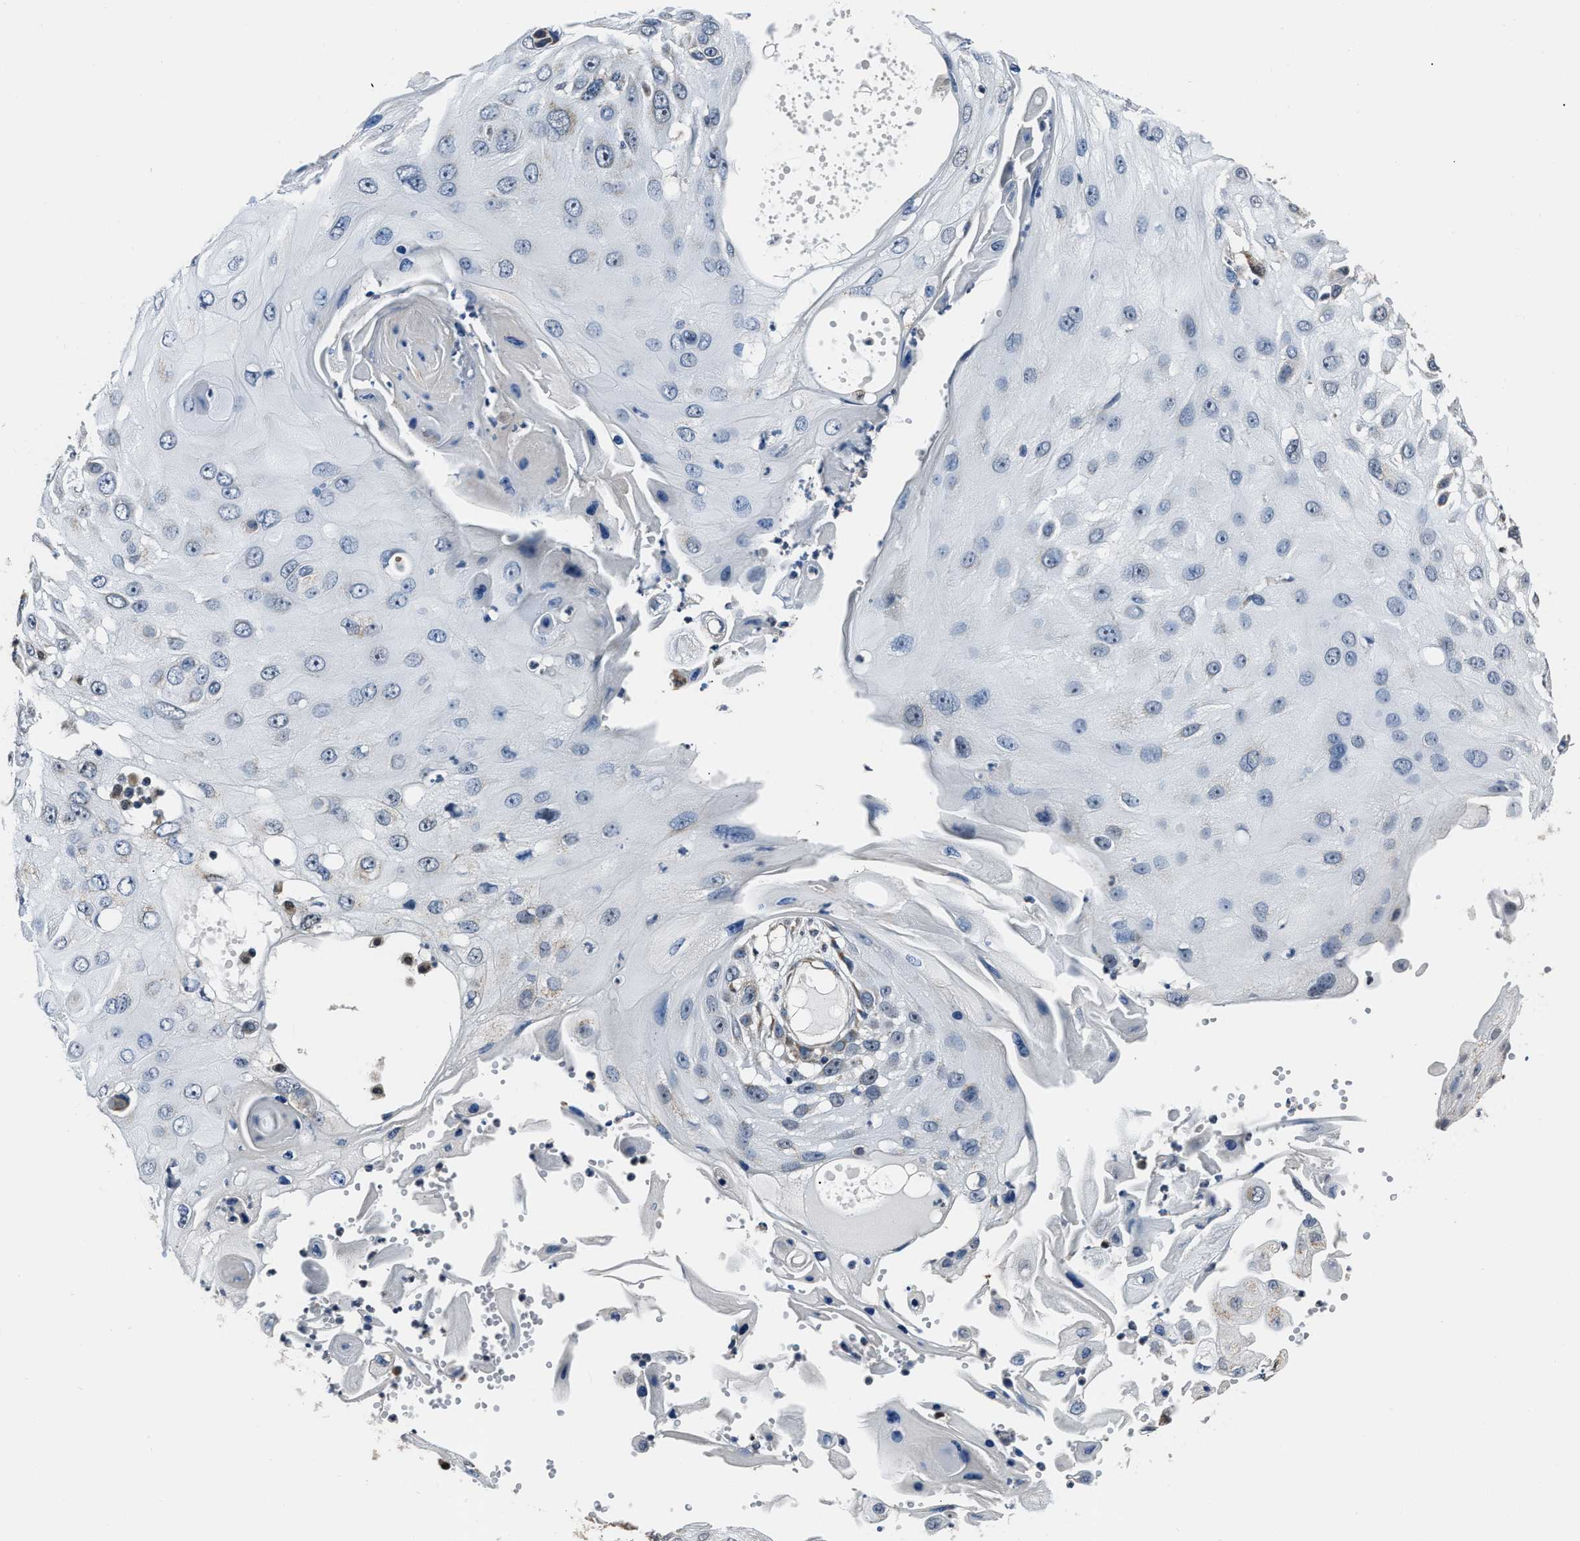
{"staining": {"intensity": "negative", "quantity": "none", "location": "none"}, "tissue": "skin cancer", "cell_type": "Tumor cells", "image_type": "cancer", "snomed": [{"axis": "morphology", "description": "Squamous cell carcinoma, NOS"}, {"axis": "topography", "description": "Skin"}], "caption": "Human skin squamous cell carcinoma stained for a protein using IHC shows no expression in tumor cells.", "gene": "NSUN5", "patient": {"sex": "female", "age": 44}}